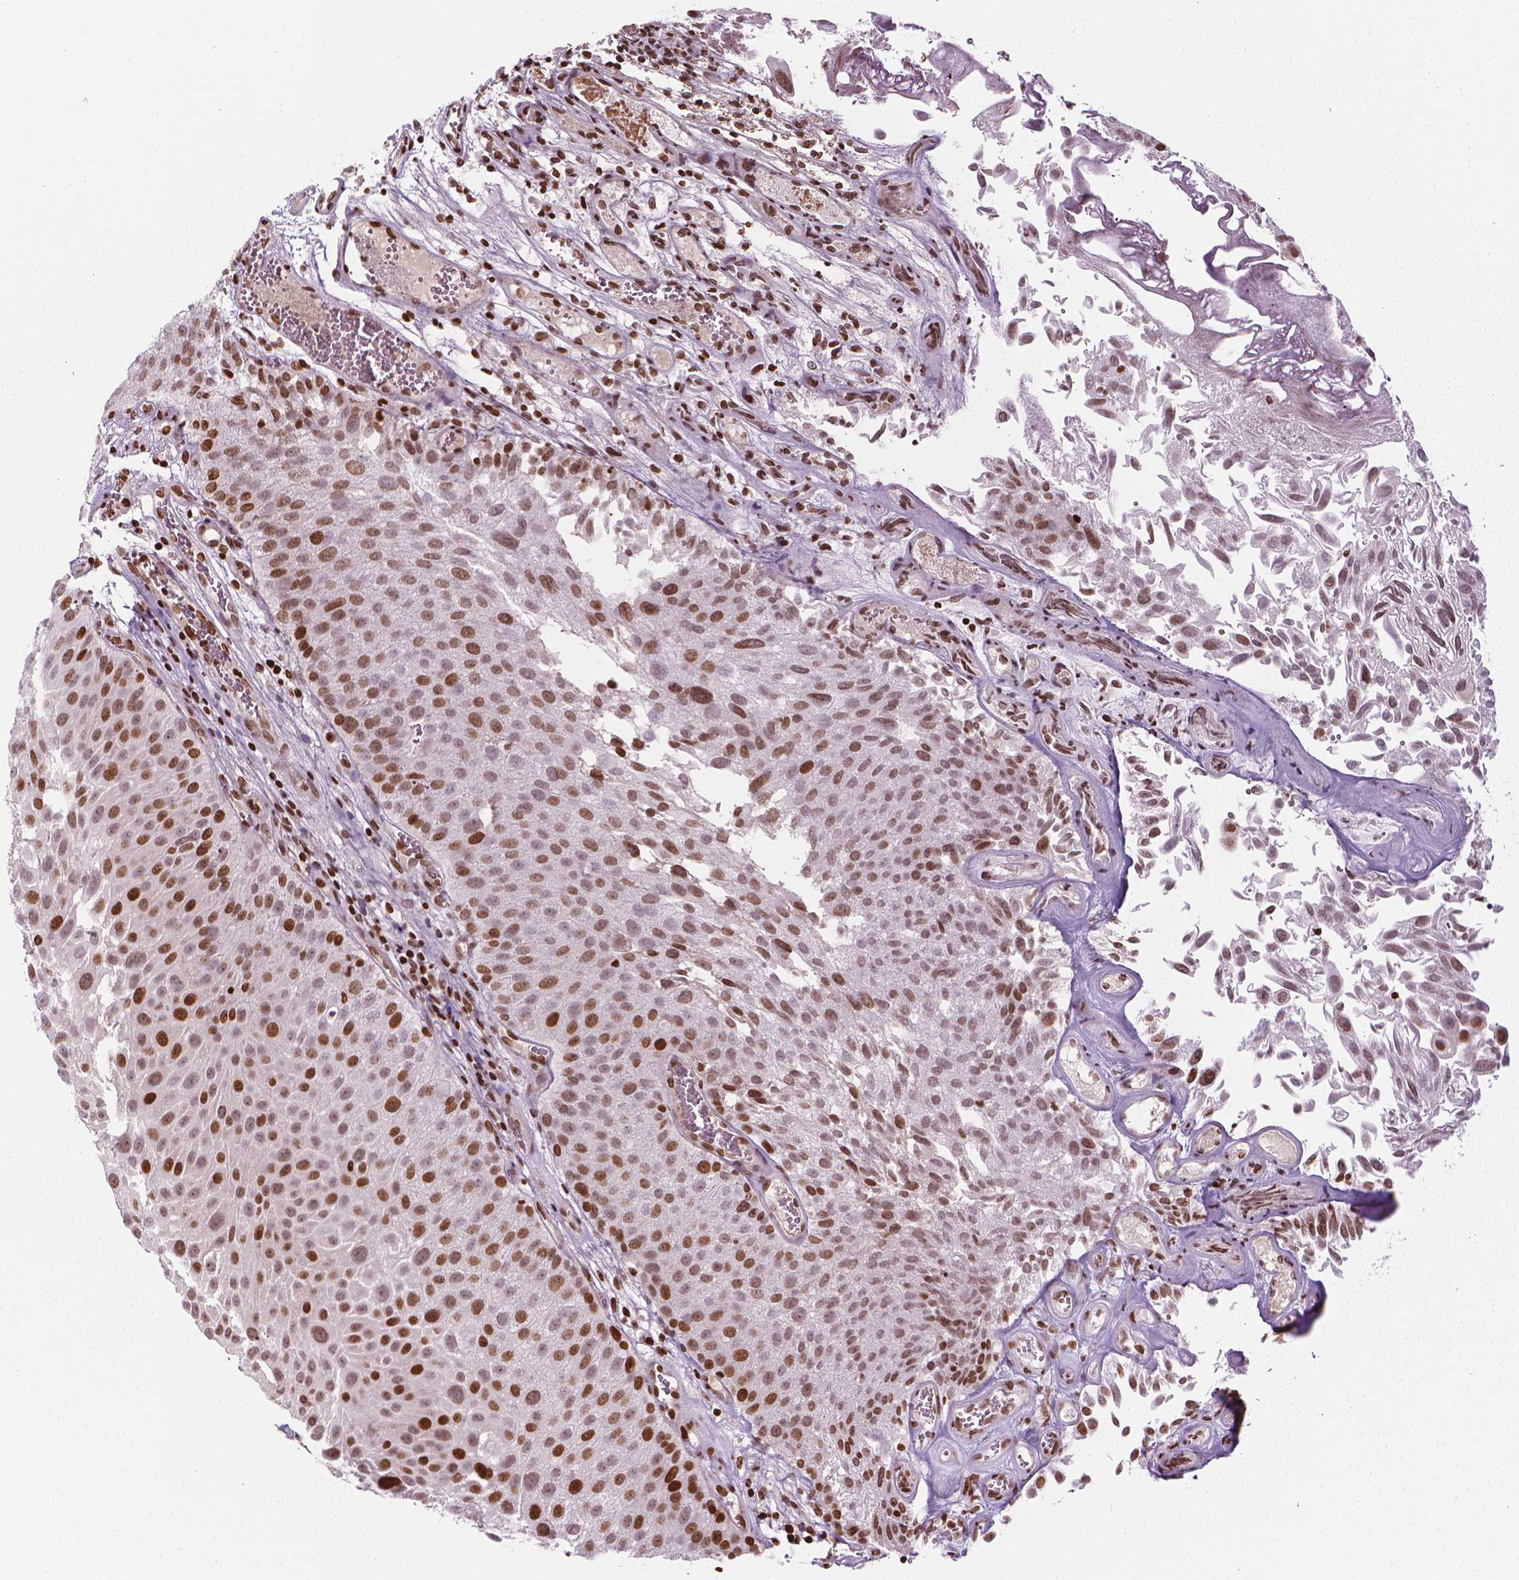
{"staining": {"intensity": "strong", "quantity": ">75%", "location": "nuclear"}, "tissue": "urothelial cancer", "cell_type": "Tumor cells", "image_type": "cancer", "snomed": [{"axis": "morphology", "description": "Urothelial carcinoma, Low grade"}, {"axis": "topography", "description": "Urinary bladder"}], "caption": "Tumor cells demonstrate strong nuclear expression in approximately >75% of cells in urothelial carcinoma (low-grade).", "gene": "PIP4K2A", "patient": {"sex": "male", "age": 72}}